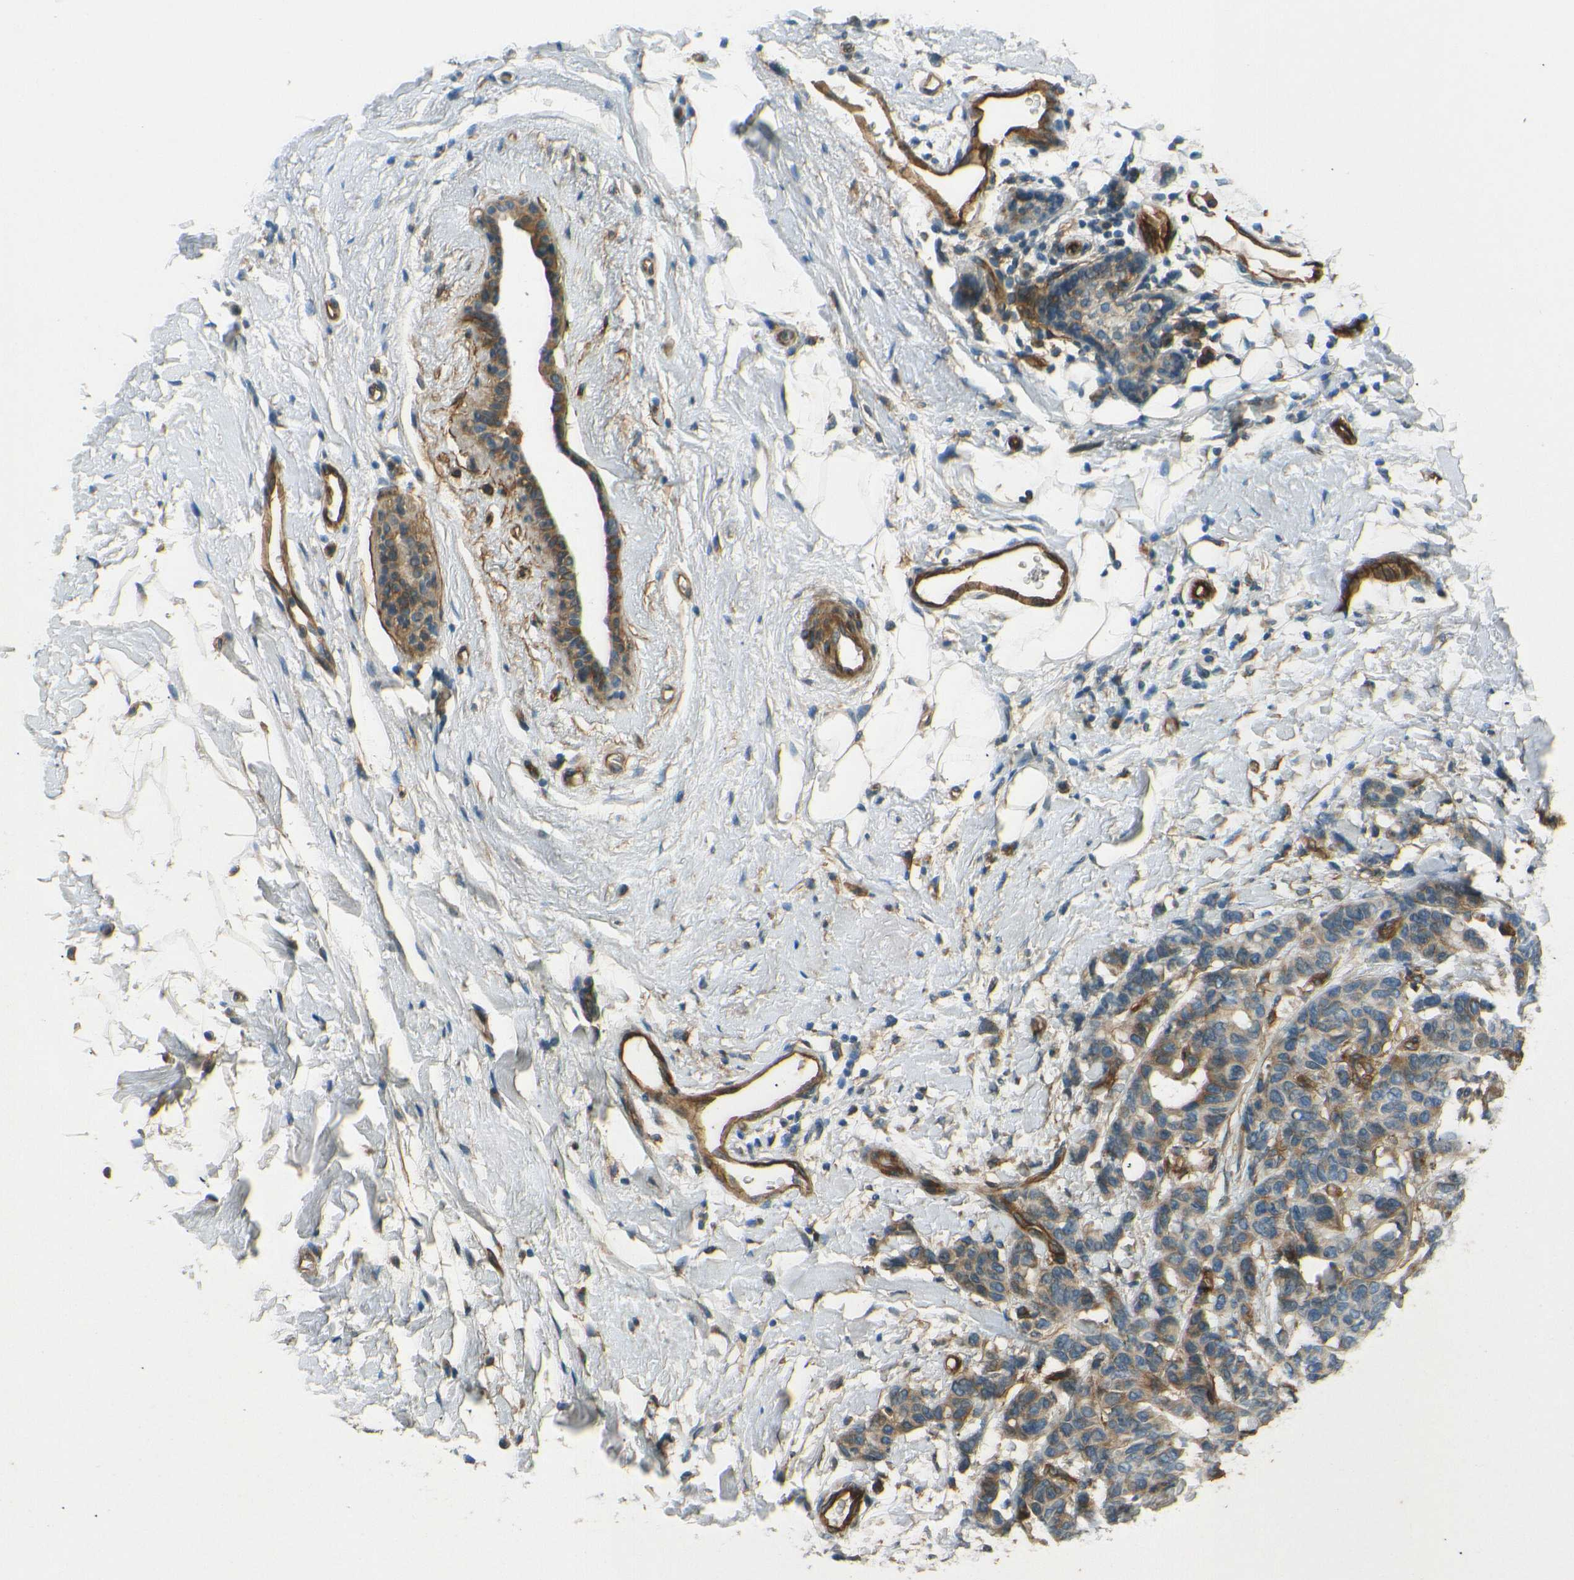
{"staining": {"intensity": "moderate", "quantity": ">75%", "location": "cytoplasmic/membranous"}, "tissue": "breast cancer", "cell_type": "Tumor cells", "image_type": "cancer", "snomed": [{"axis": "morphology", "description": "Duct carcinoma"}, {"axis": "topography", "description": "Breast"}], "caption": "A high-resolution photomicrograph shows immunohistochemistry staining of breast invasive ductal carcinoma, which exhibits moderate cytoplasmic/membranous staining in approximately >75% of tumor cells.", "gene": "ENTPD1", "patient": {"sex": "female", "age": 87}}